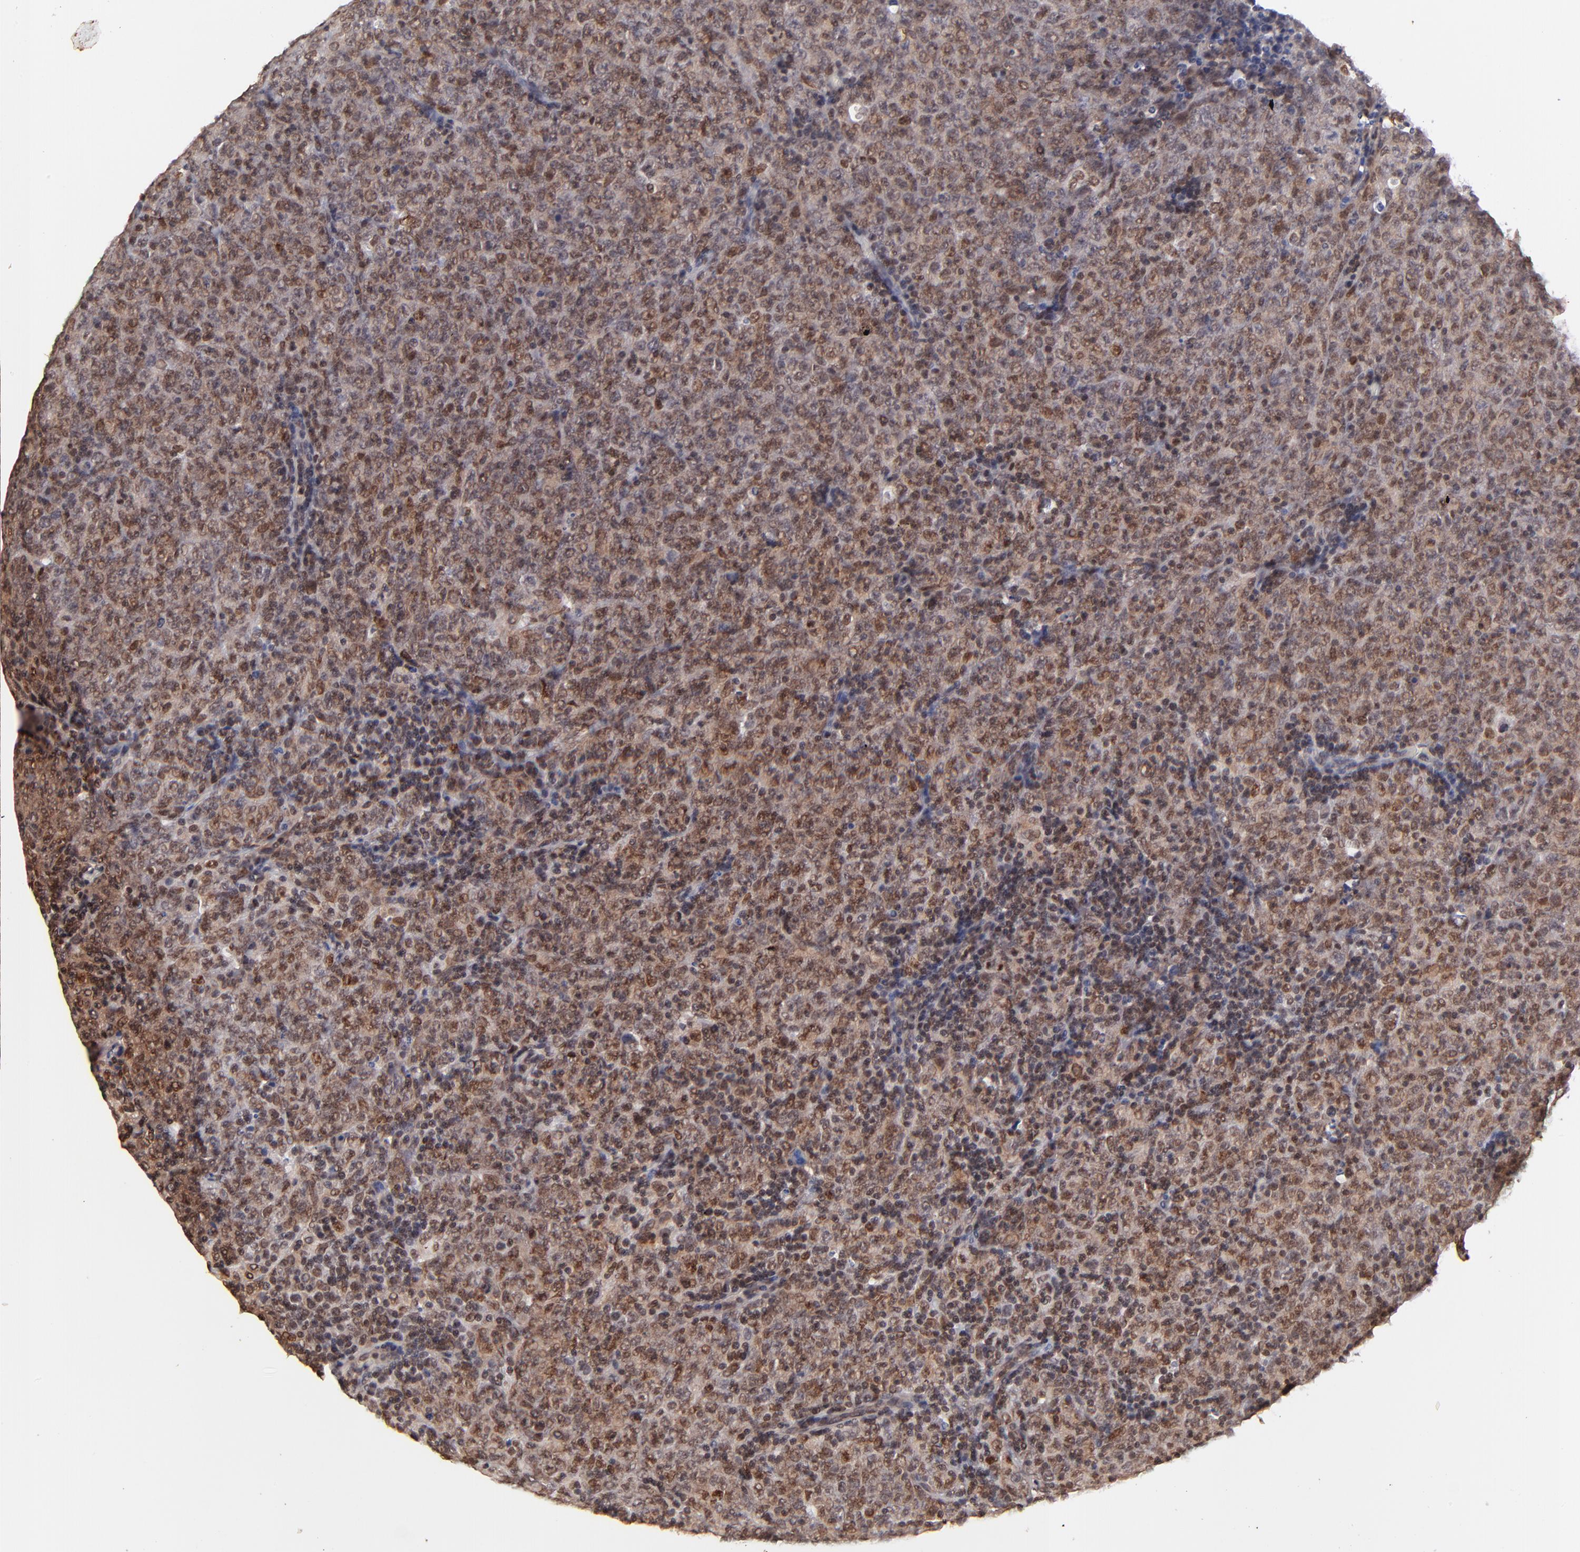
{"staining": {"intensity": "moderate", "quantity": ">75%", "location": "nuclear"}, "tissue": "lymphoma", "cell_type": "Tumor cells", "image_type": "cancer", "snomed": [{"axis": "morphology", "description": "Malignant lymphoma, non-Hodgkin's type, High grade"}, {"axis": "topography", "description": "Tonsil"}], "caption": "Immunohistochemical staining of human high-grade malignant lymphoma, non-Hodgkin's type exhibits moderate nuclear protein positivity in approximately >75% of tumor cells.", "gene": "ZFP92", "patient": {"sex": "female", "age": 36}}